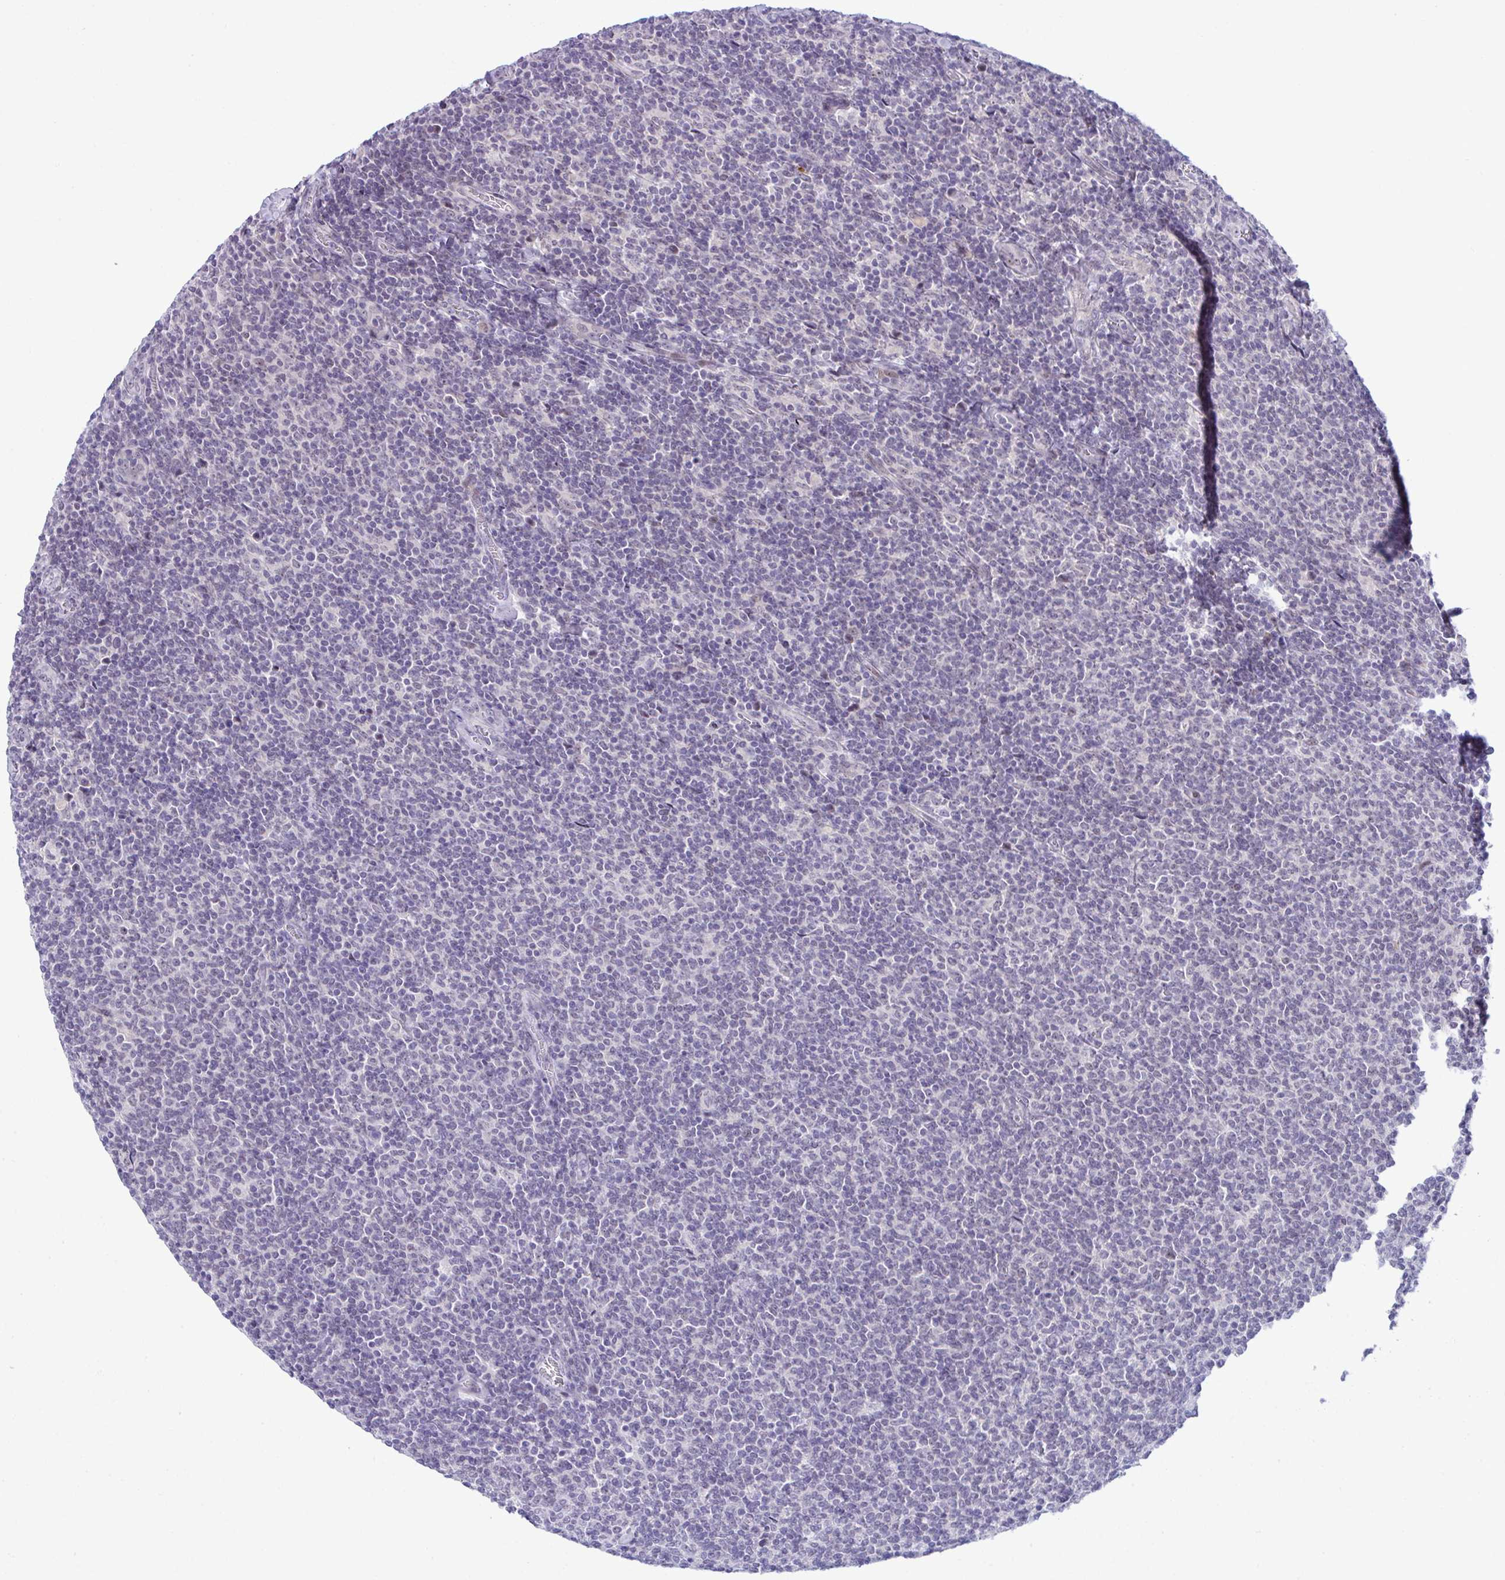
{"staining": {"intensity": "negative", "quantity": "none", "location": "none"}, "tissue": "lymphoma", "cell_type": "Tumor cells", "image_type": "cancer", "snomed": [{"axis": "morphology", "description": "Malignant lymphoma, non-Hodgkin's type, Low grade"}, {"axis": "topography", "description": "Lymph node"}], "caption": "Immunohistochemistry of lymphoma displays no positivity in tumor cells. (IHC, brightfield microscopy, high magnification).", "gene": "USP35", "patient": {"sex": "male", "age": 52}}